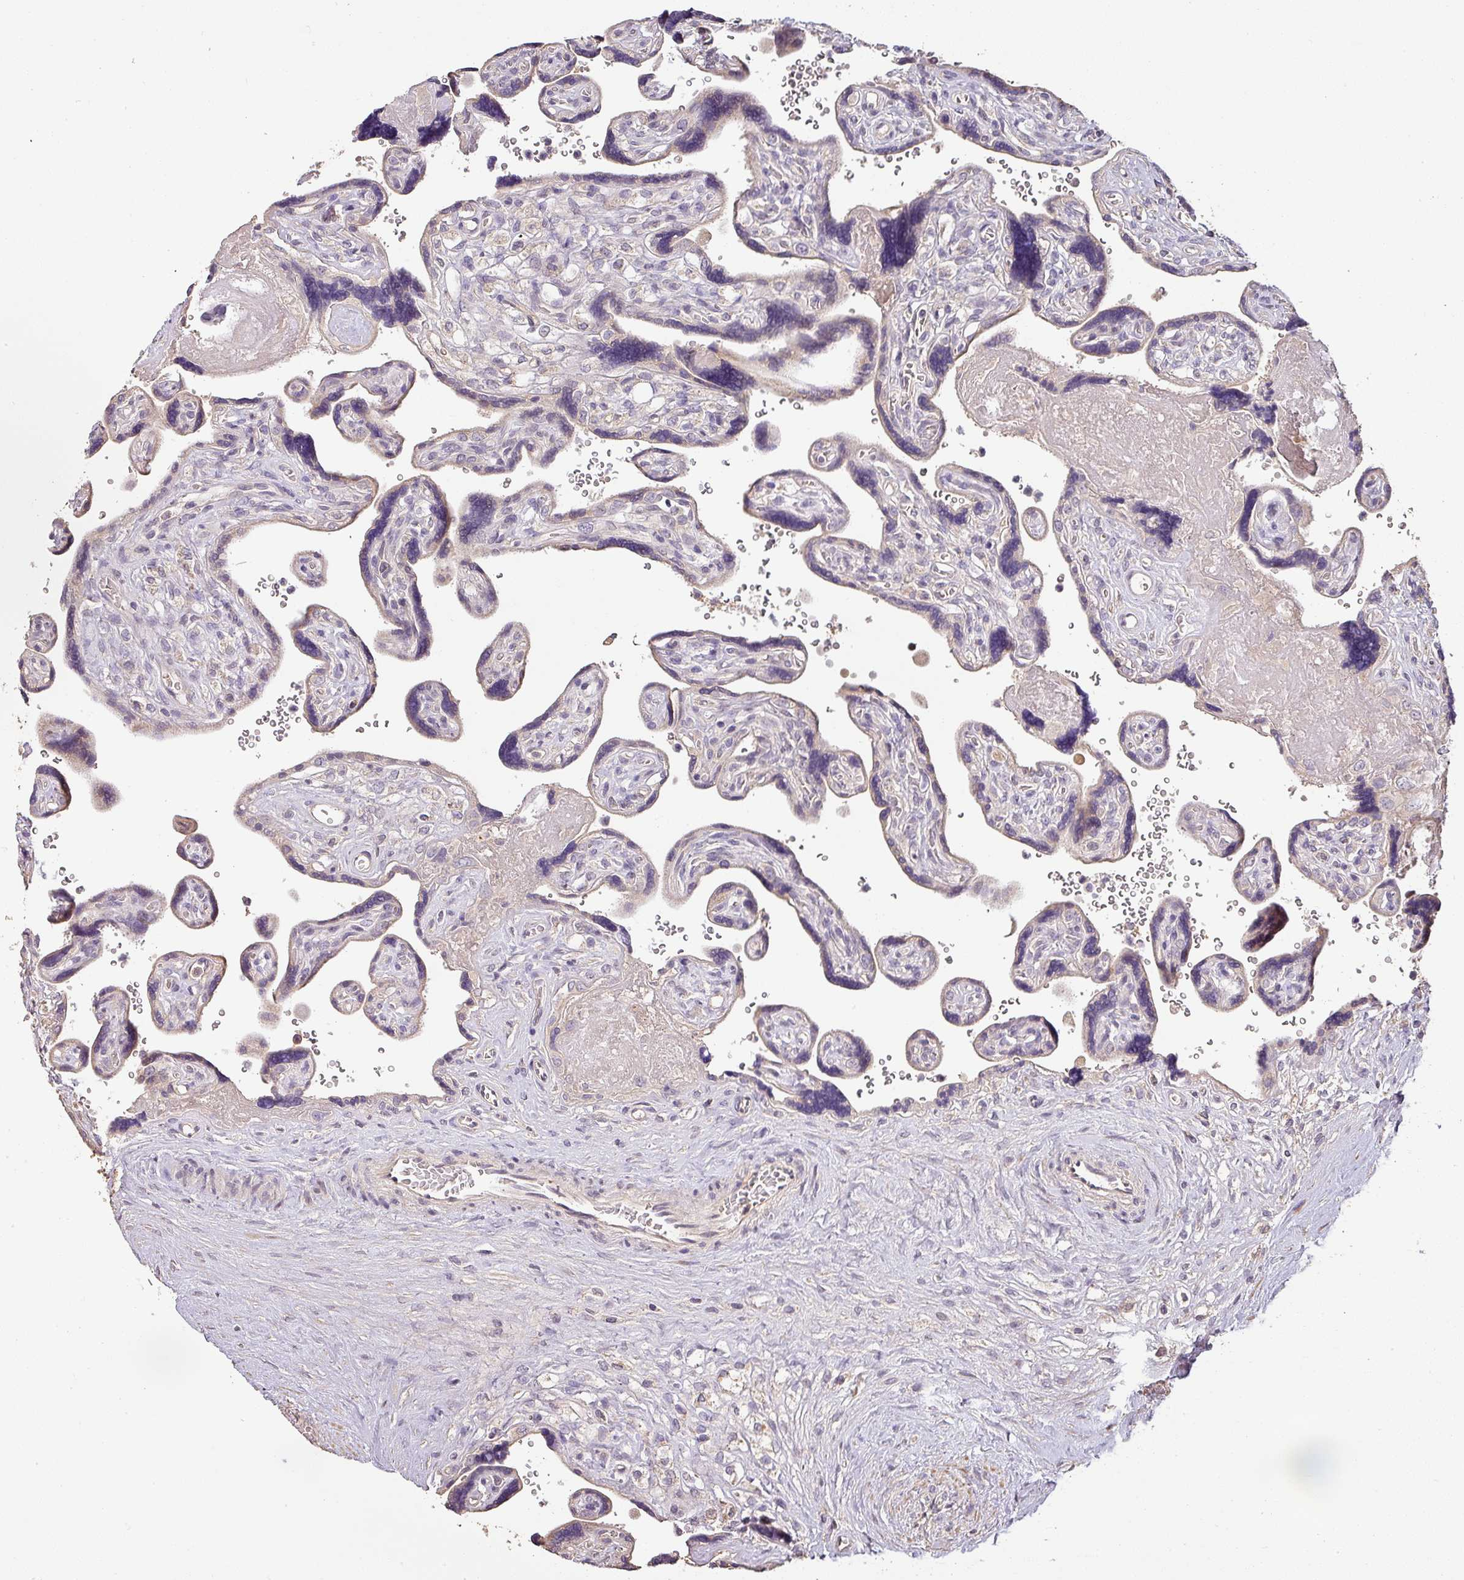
{"staining": {"intensity": "negative", "quantity": "none", "location": "none"}, "tissue": "placenta", "cell_type": "Trophoblastic cells", "image_type": "normal", "snomed": [{"axis": "morphology", "description": "Normal tissue, NOS"}, {"axis": "topography", "description": "Placenta"}], "caption": "A micrograph of placenta stained for a protein demonstrates no brown staining in trophoblastic cells. Brightfield microscopy of immunohistochemistry stained with DAB (brown) and hematoxylin (blue), captured at high magnification.", "gene": "BPIFB3", "patient": {"sex": "female", "age": 39}}